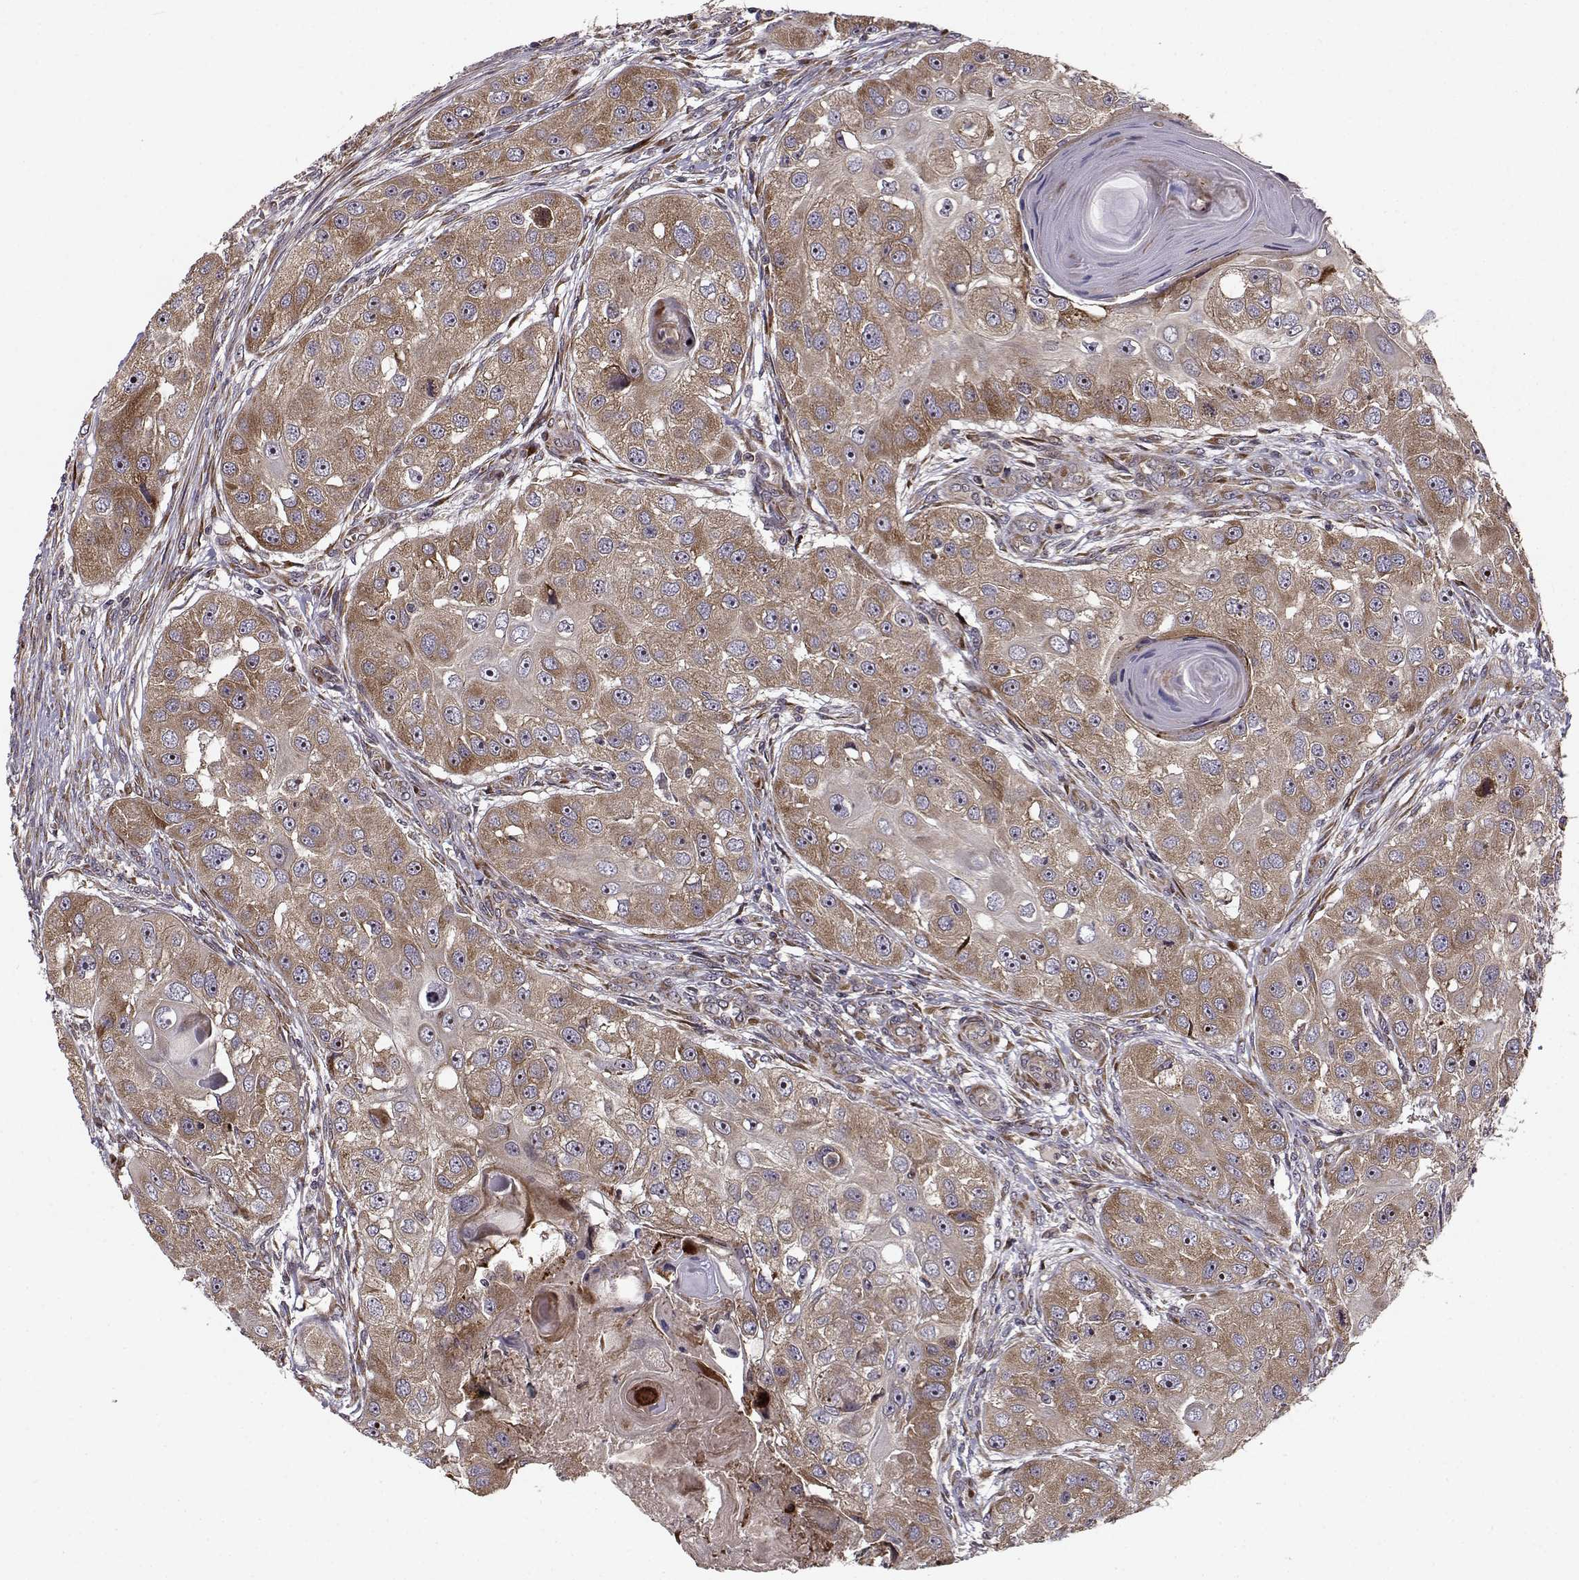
{"staining": {"intensity": "moderate", "quantity": ">75%", "location": "cytoplasmic/membranous"}, "tissue": "head and neck cancer", "cell_type": "Tumor cells", "image_type": "cancer", "snomed": [{"axis": "morphology", "description": "Squamous cell carcinoma, NOS"}, {"axis": "topography", "description": "Head-Neck"}], "caption": "Immunohistochemical staining of head and neck cancer (squamous cell carcinoma) demonstrates medium levels of moderate cytoplasmic/membranous protein staining in approximately >75% of tumor cells.", "gene": "RPL31", "patient": {"sex": "male", "age": 51}}